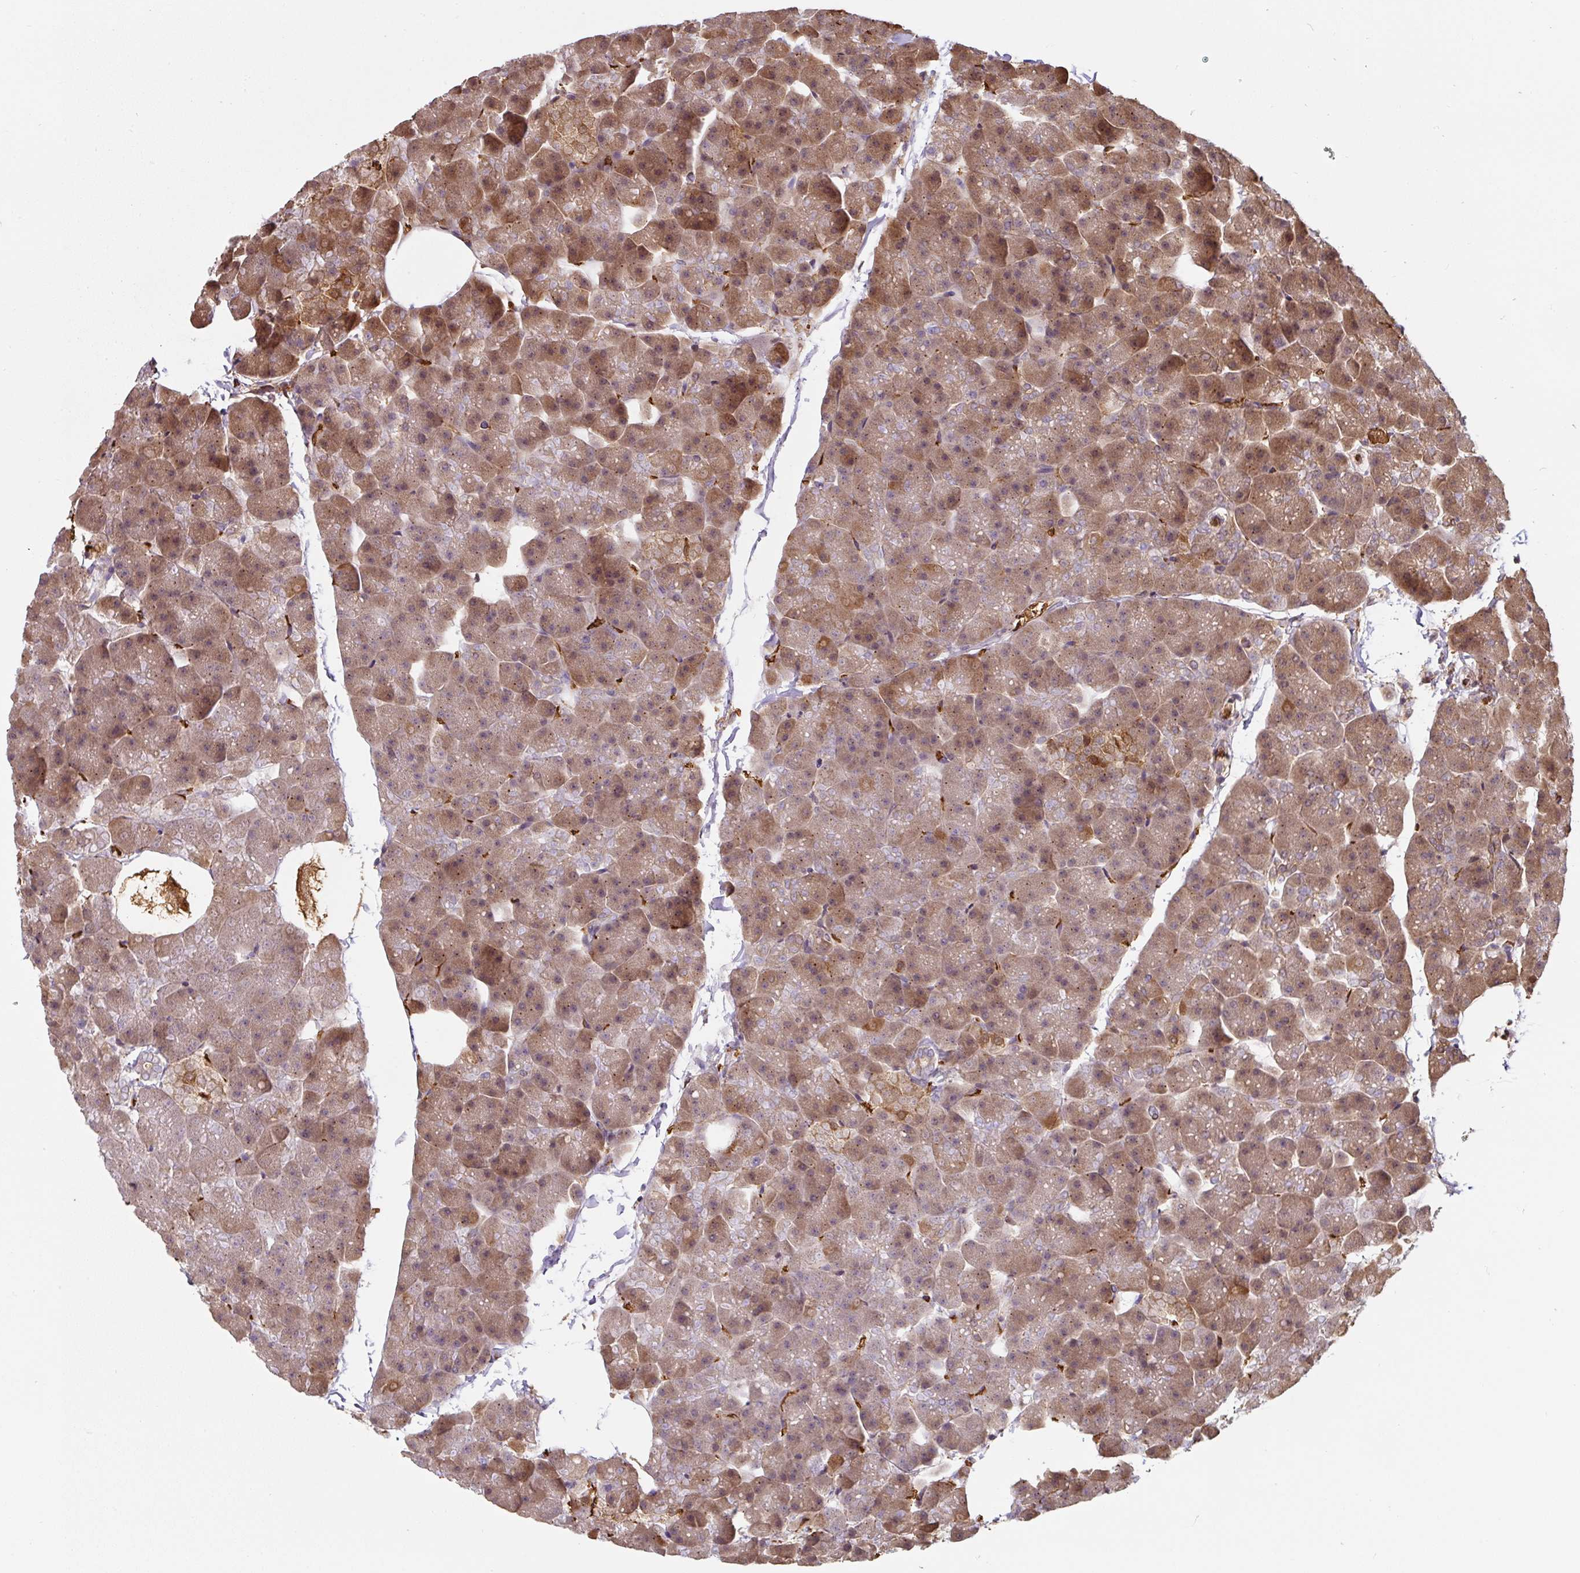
{"staining": {"intensity": "moderate", "quantity": ">75%", "location": "cytoplasmic/membranous"}, "tissue": "pancreas", "cell_type": "Exocrine glandular cells", "image_type": "normal", "snomed": [{"axis": "morphology", "description": "Normal tissue, NOS"}, {"axis": "topography", "description": "Pancreas"}], "caption": "Exocrine glandular cells show moderate cytoplasmic/membranous expression in about >75% of cells in unremarkable pancreas.", "gene": "ST13", "patient": {"sex": "male", "age": 35}}